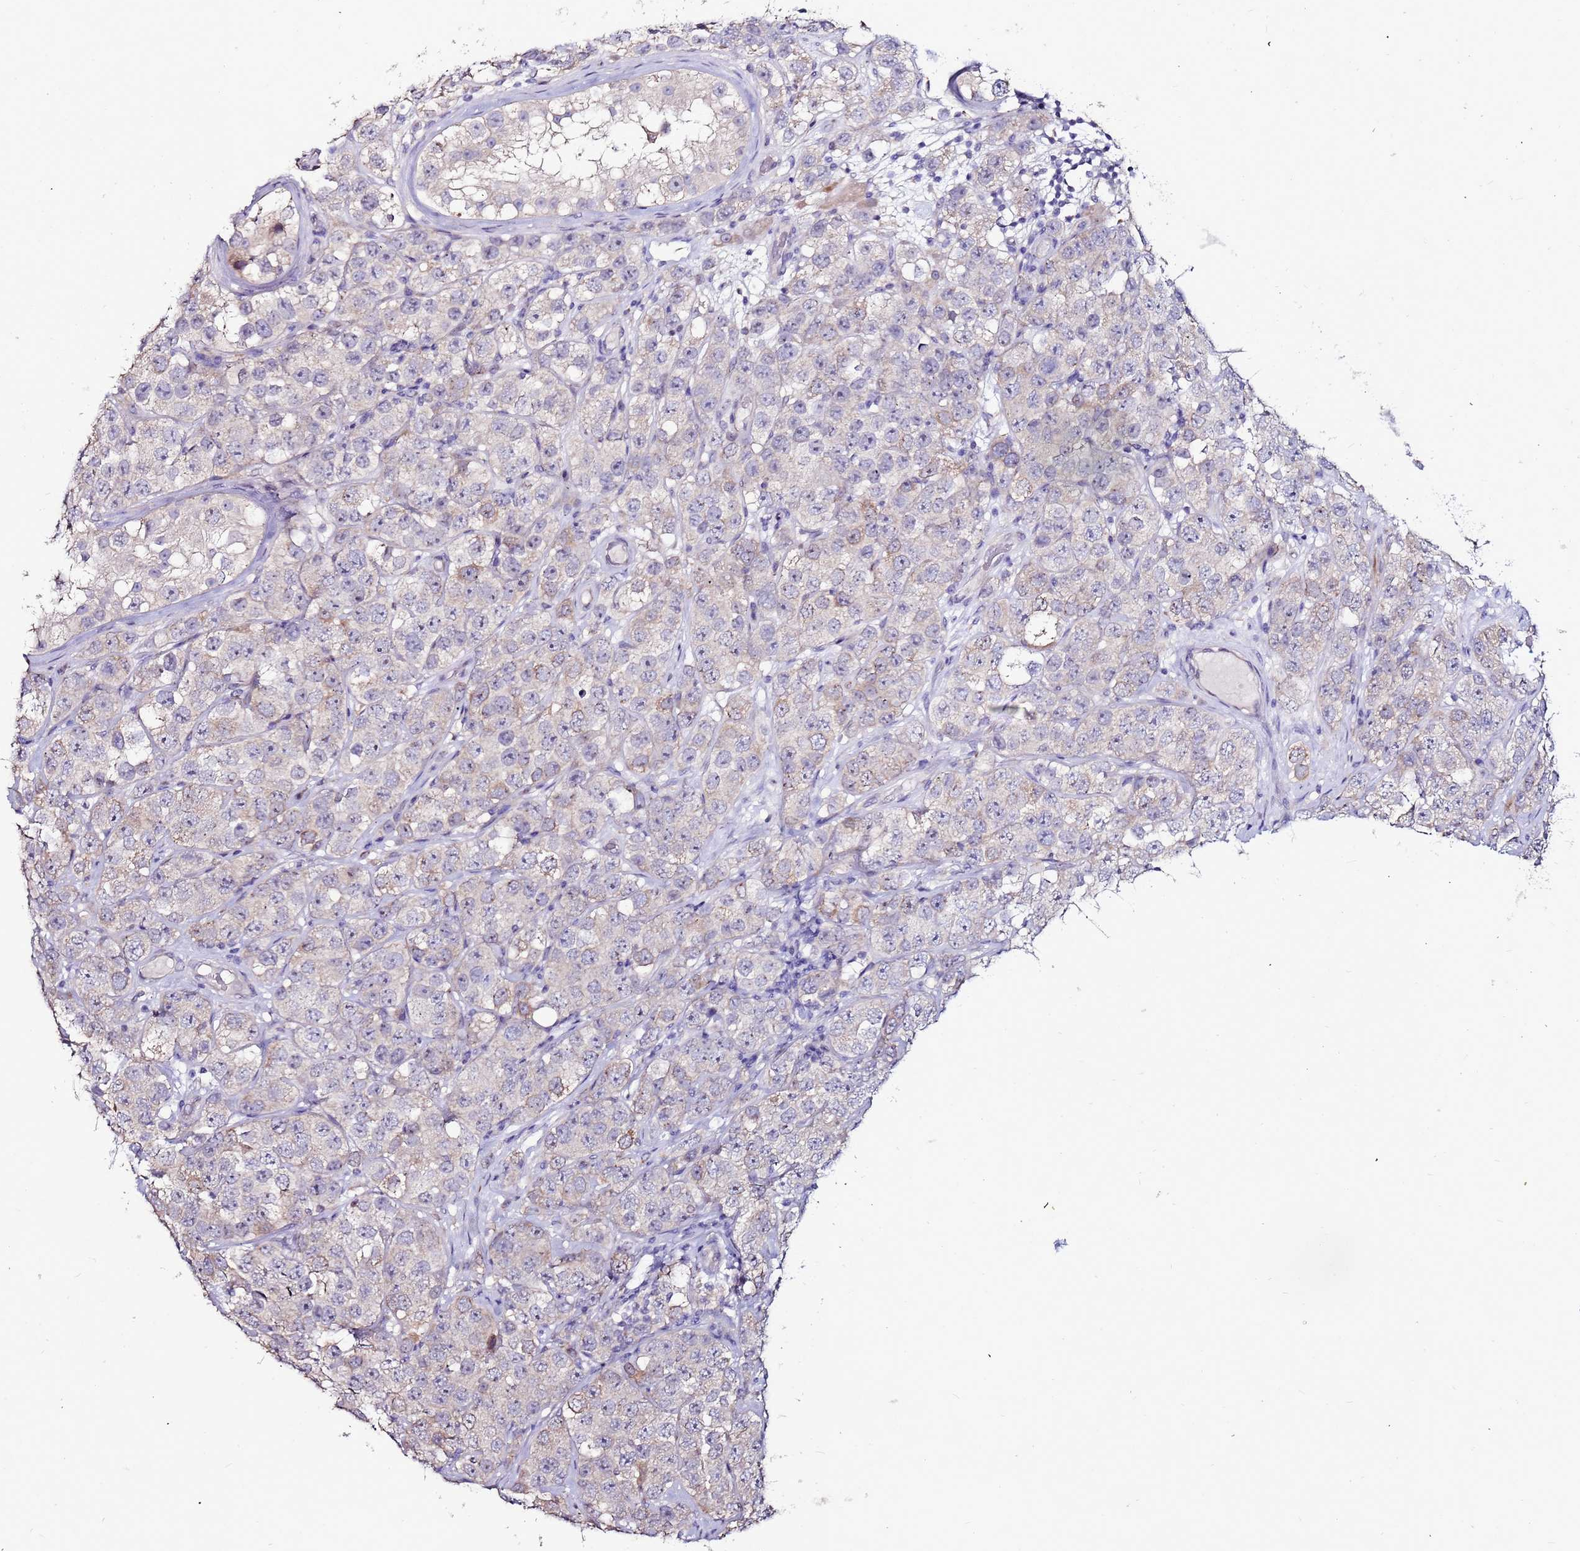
{"staining": {"intensity": "weak", "quantity": "<25%", "location": "cytoplasmic/membranous"}, "tissue": "testis cancer", "cell_type": "Tumor cells", "image_type": "cancer", "snomed": [{"axis": "morphology", "description": "Seminoma, NOS"}, {"axis": "topography", "description": "Testis"}], "caption": "High power microscopy photomicrograph of an immunohistochemistry photomicrograph of testis seminoma, revealing no significant staining in tumor cells.", "gene": "SLC44A3", "patient": {"sex": "male", "age": 28}}